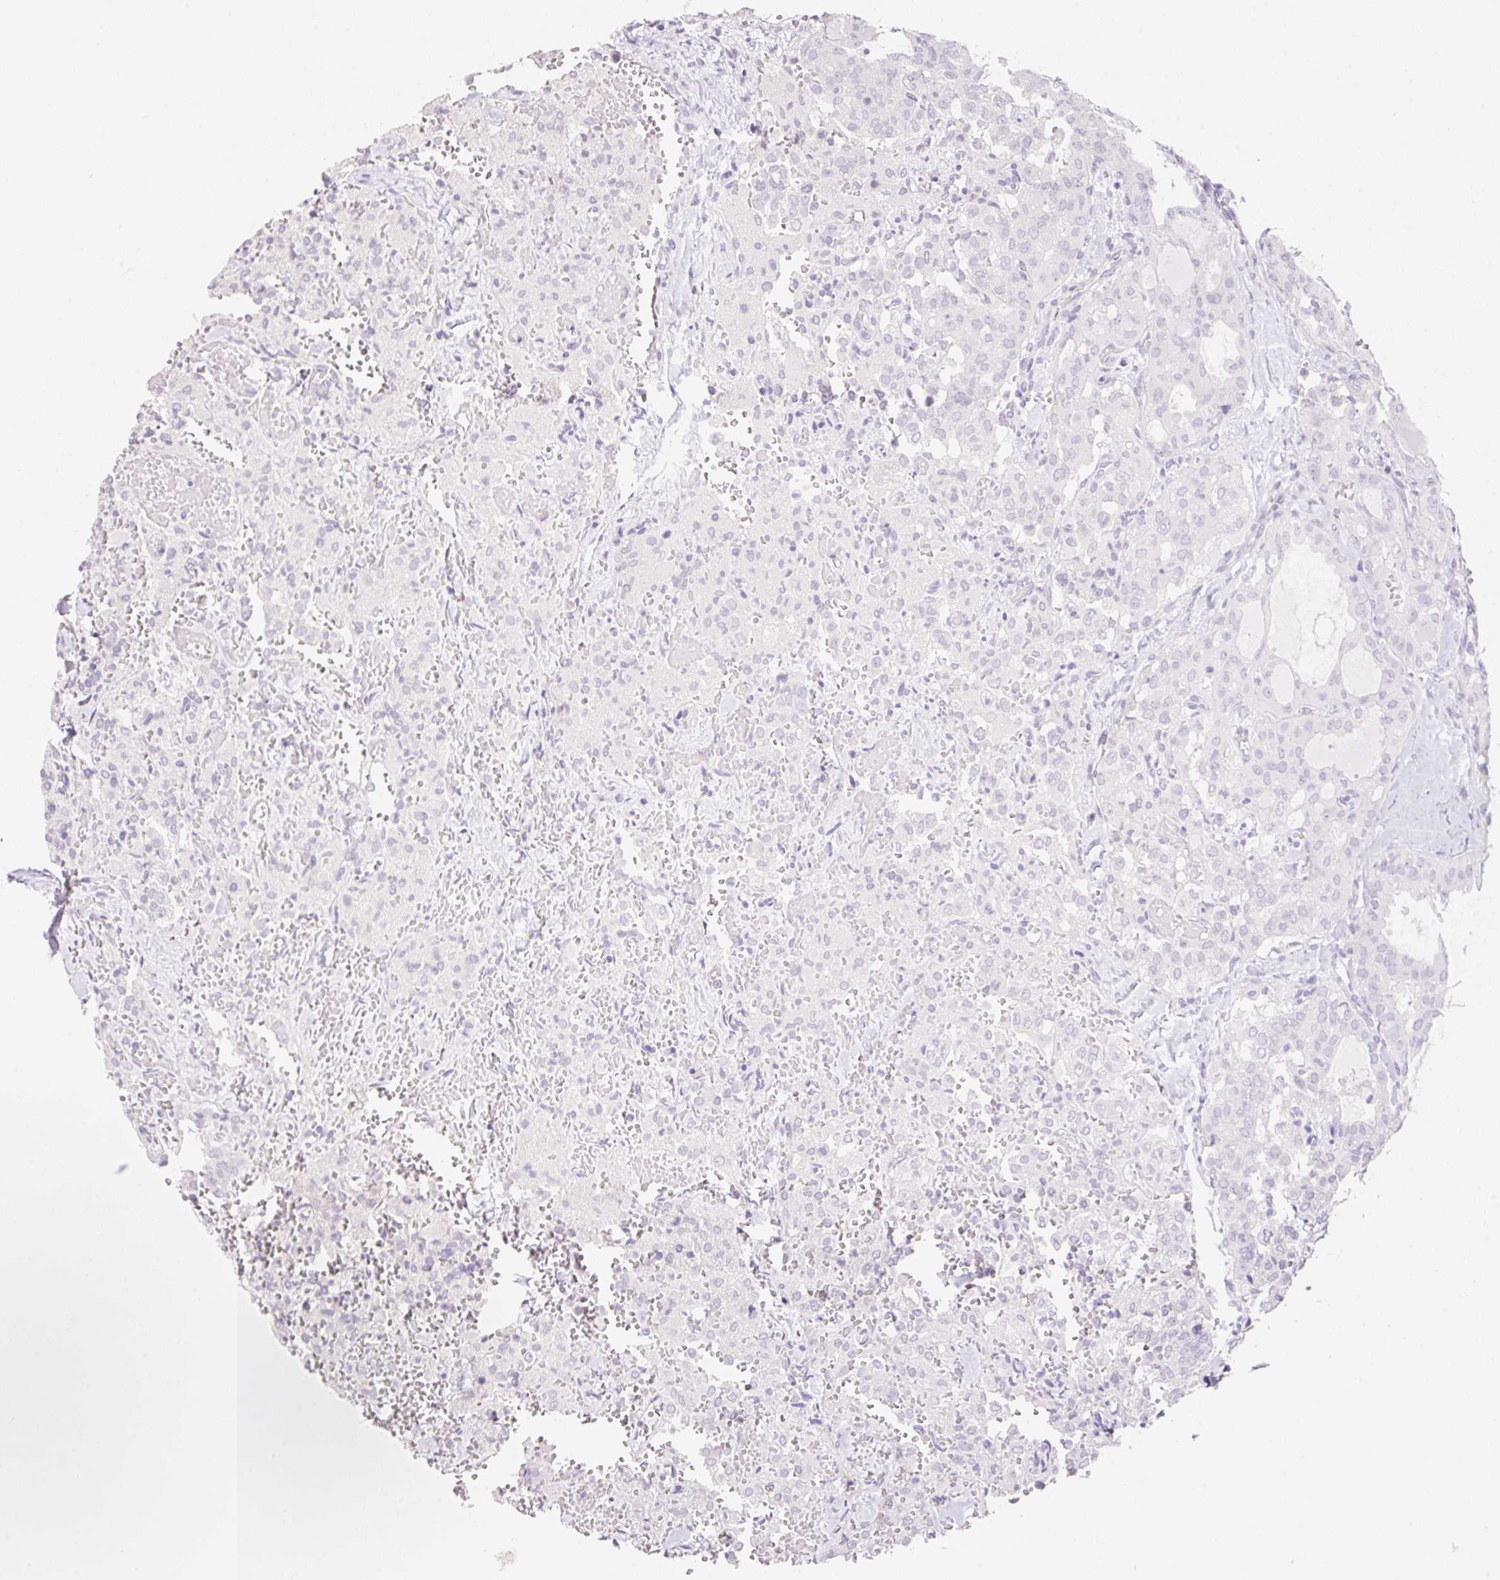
{"staining": {"intensity": "negative", "quantity": "none", "location": "none"}, "tissue": "thyroid cancer", "cell_type": "Tumor cells", "image_type": "cancer", "snomed": [{"axis": "morphology", "description": "Follicular adenoma carcinoma, NOS"}, {"axis": "topography", "description": "Thyroid gland"}], "caption": "Tumor cells show no significant positivity in follicular adenoma carcinoma (thyroid).", "gene": "HCRTR2", "patient": {"sex": "male", "age": 75}}